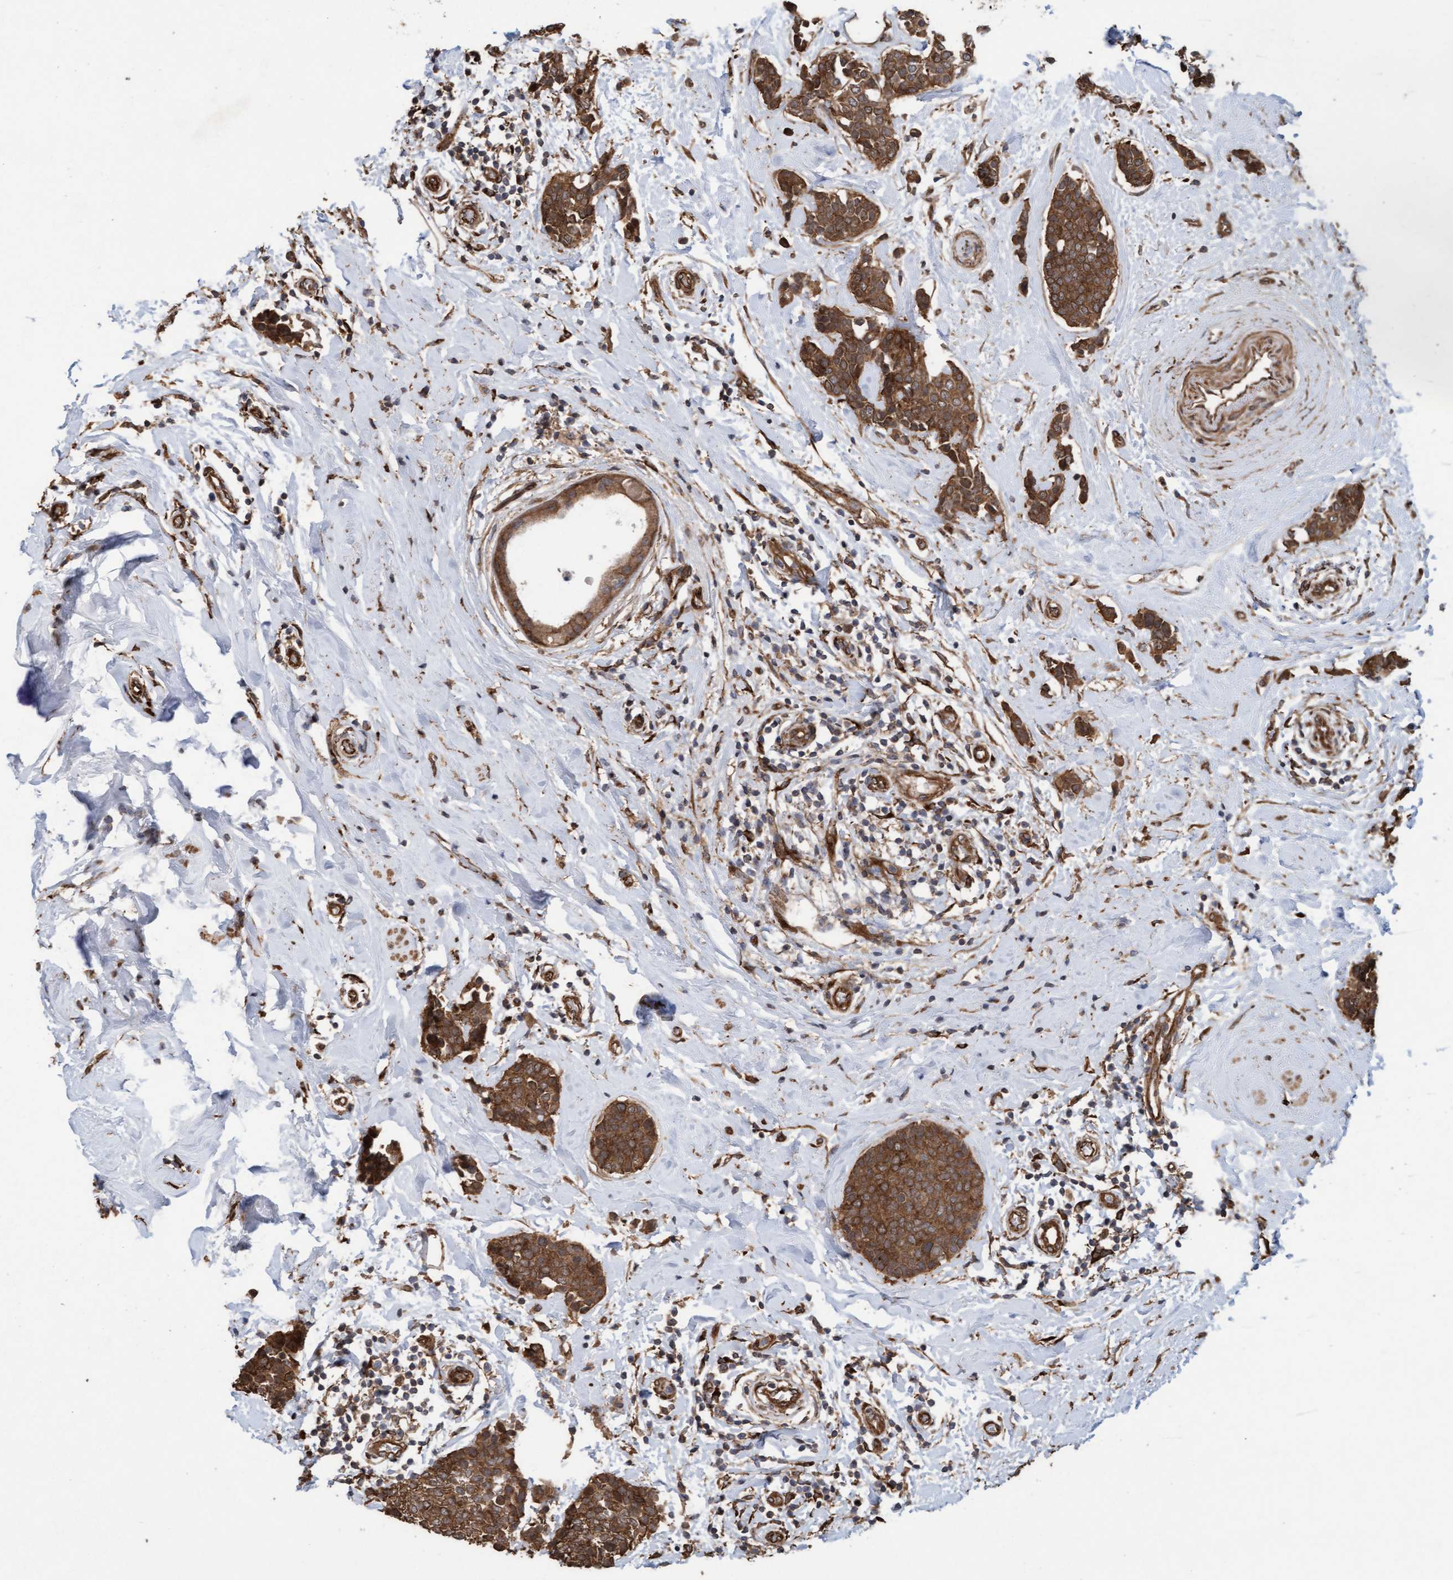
{"staining": {"intensity": "strong", "quantity": ">75%", "location": "cytoplasmic/membranous"}, "tissue": "breast cancer", "cell_type": "Tumor cells", "image_type": "cancer", "snomed": [{"axis": "morphology", "description": "Duct carcinoma"}, {"axis": "topography", "description": "Breast"}], "caption": "Human intraductal carcinoma (breast) stained for a protein (brown) displays strong cytoplasmic/membranous positive positivity in approximately >75% of tumor cells.", "gene": "CDC42EP4", "patient": {"sex": "female", "age": 55}}